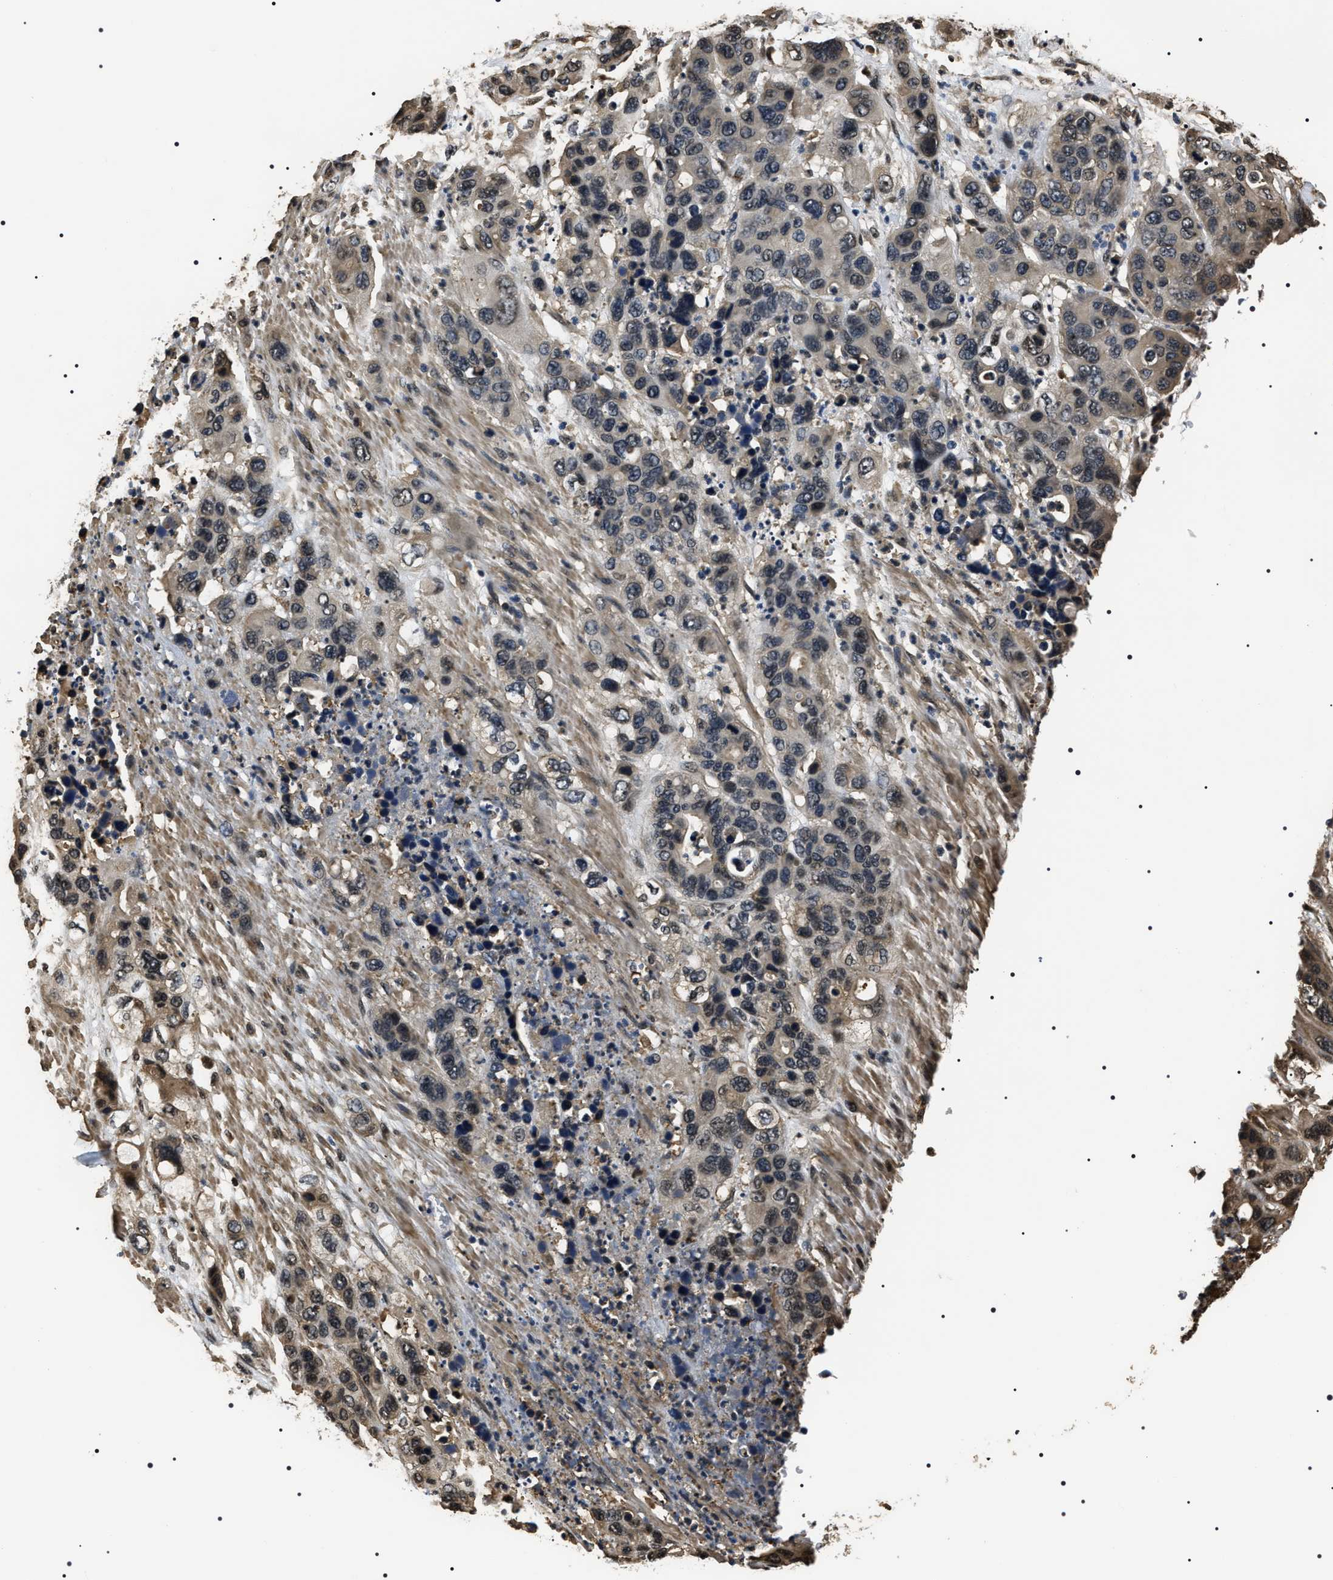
{"staining": {"intensity": "weak", "quantity": "<25%", "location": "cytoplasmic/membranous,nuclear"}, "tissue": "pancreatic cancer", "cell_type": "Tumor cells", "image_type": "cancer", "snomed": [{"axis": "morphology", "description": "Adenocarcinoma, NOS"}, {"axis": "topography", "description": "Pancreas"}], "caption": "Human pancreatic cancer stained for a protein using immunohistochemistry (IHC) exhibits no positivity in tumor cells.", "gene": "ARHGAP22", "patient": {"sex": "female", "age": 71}}